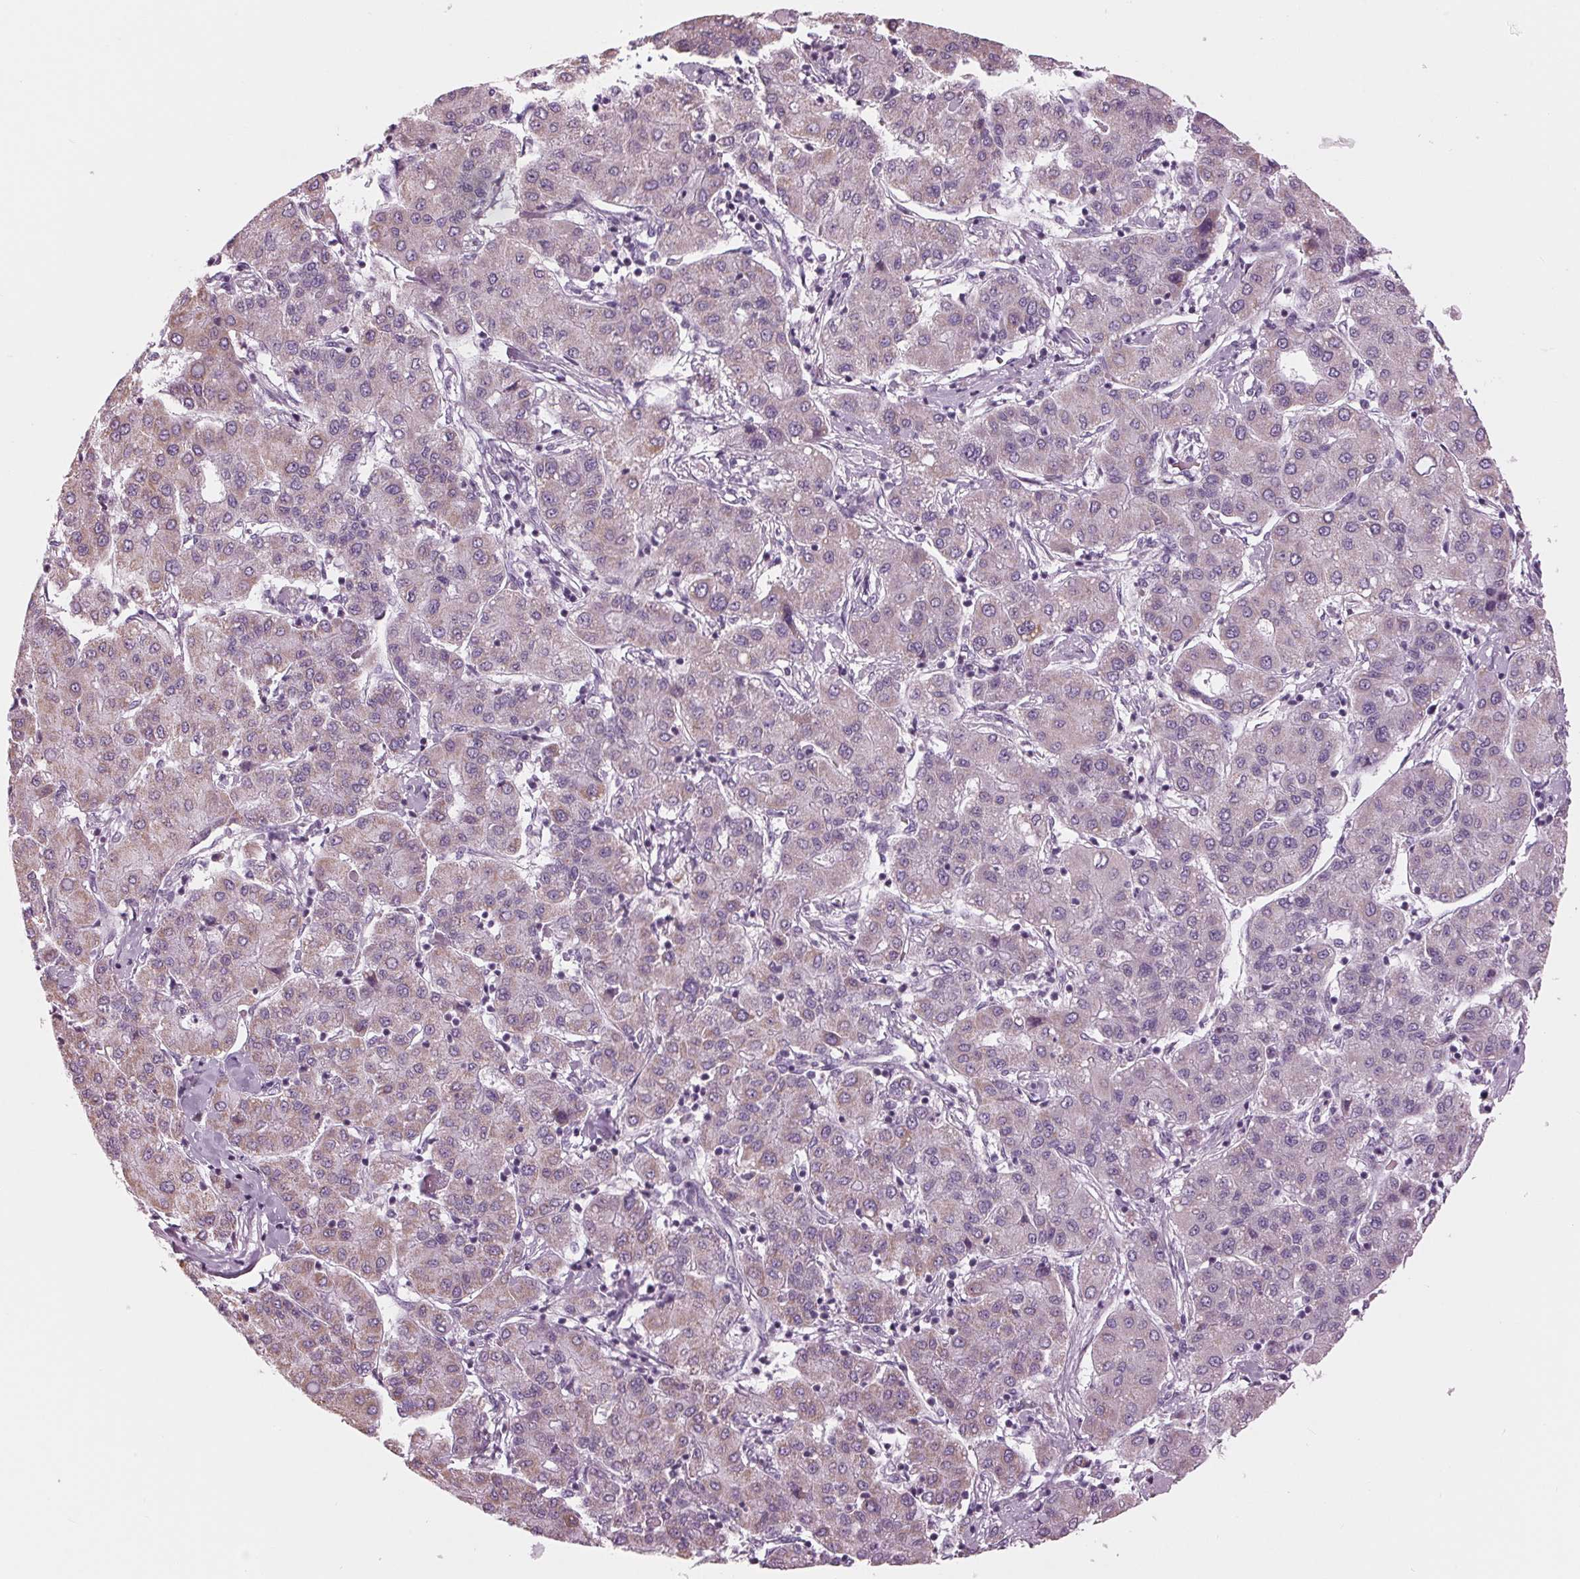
{"staining": {"intensity": "weak", "quantity": "<25%", "location": "cytoplasmic/membranous"}, "tissue": "liver cancer", "cell_type": "Tumor cells", "image_type": "cancer", "snomed": [{"axis": "morphology", "description": "Carcinoma, Hepatocellular, NOS"}, {"axis": "topography", "description": "Liver"}], "caption": "Immunohistochemistry micrograph of neoplastic tissue: human liver hepatocellular carcinoma stained with DAB shows no significant protein expression in tumor cells.", "gene": "SAMD4A", "patient": {"sex": "male", "age": 65}}